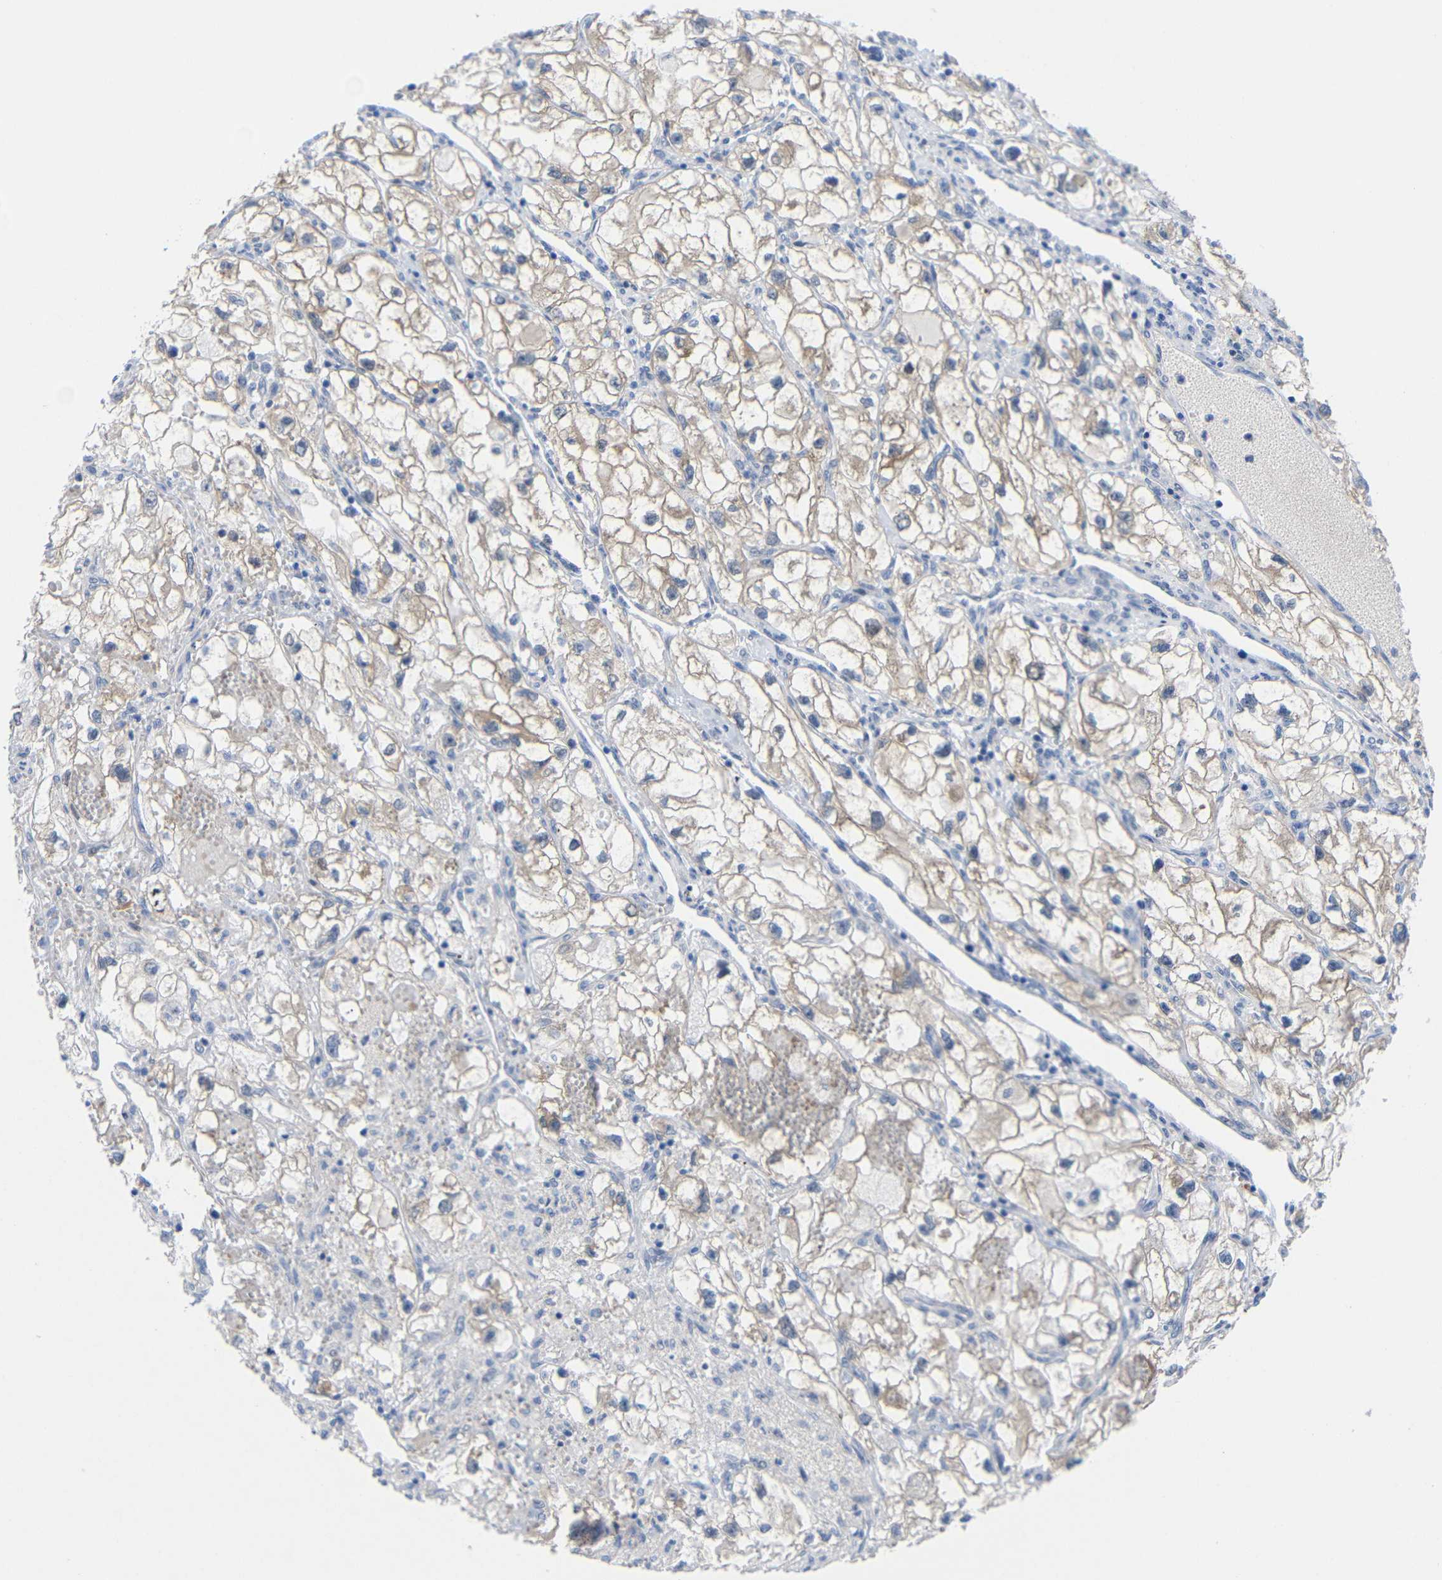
{"staining": {"intensity": "weak", "quantity": ">75%", "location": "cytoplasmic/membranous"}, "tissue": "renal cancer", "cell_type": "Tumor cells", "image_type": "cancer", "snomed": [{"axis": "morphology", "description": "Adenocarcinoma, NOS"}, {"axis": "topography", "description": "Kidney"}], "caption": "Adenocarcinoma (renal) stained for a protein exhibits weak cytoplasmic/membranous positivity in tumor cells. (brown staining indicates protein expression, while blue staining denotes nuclei).", "gene": "CMTM1", "patient": {"sex": "female", "age": 70}}